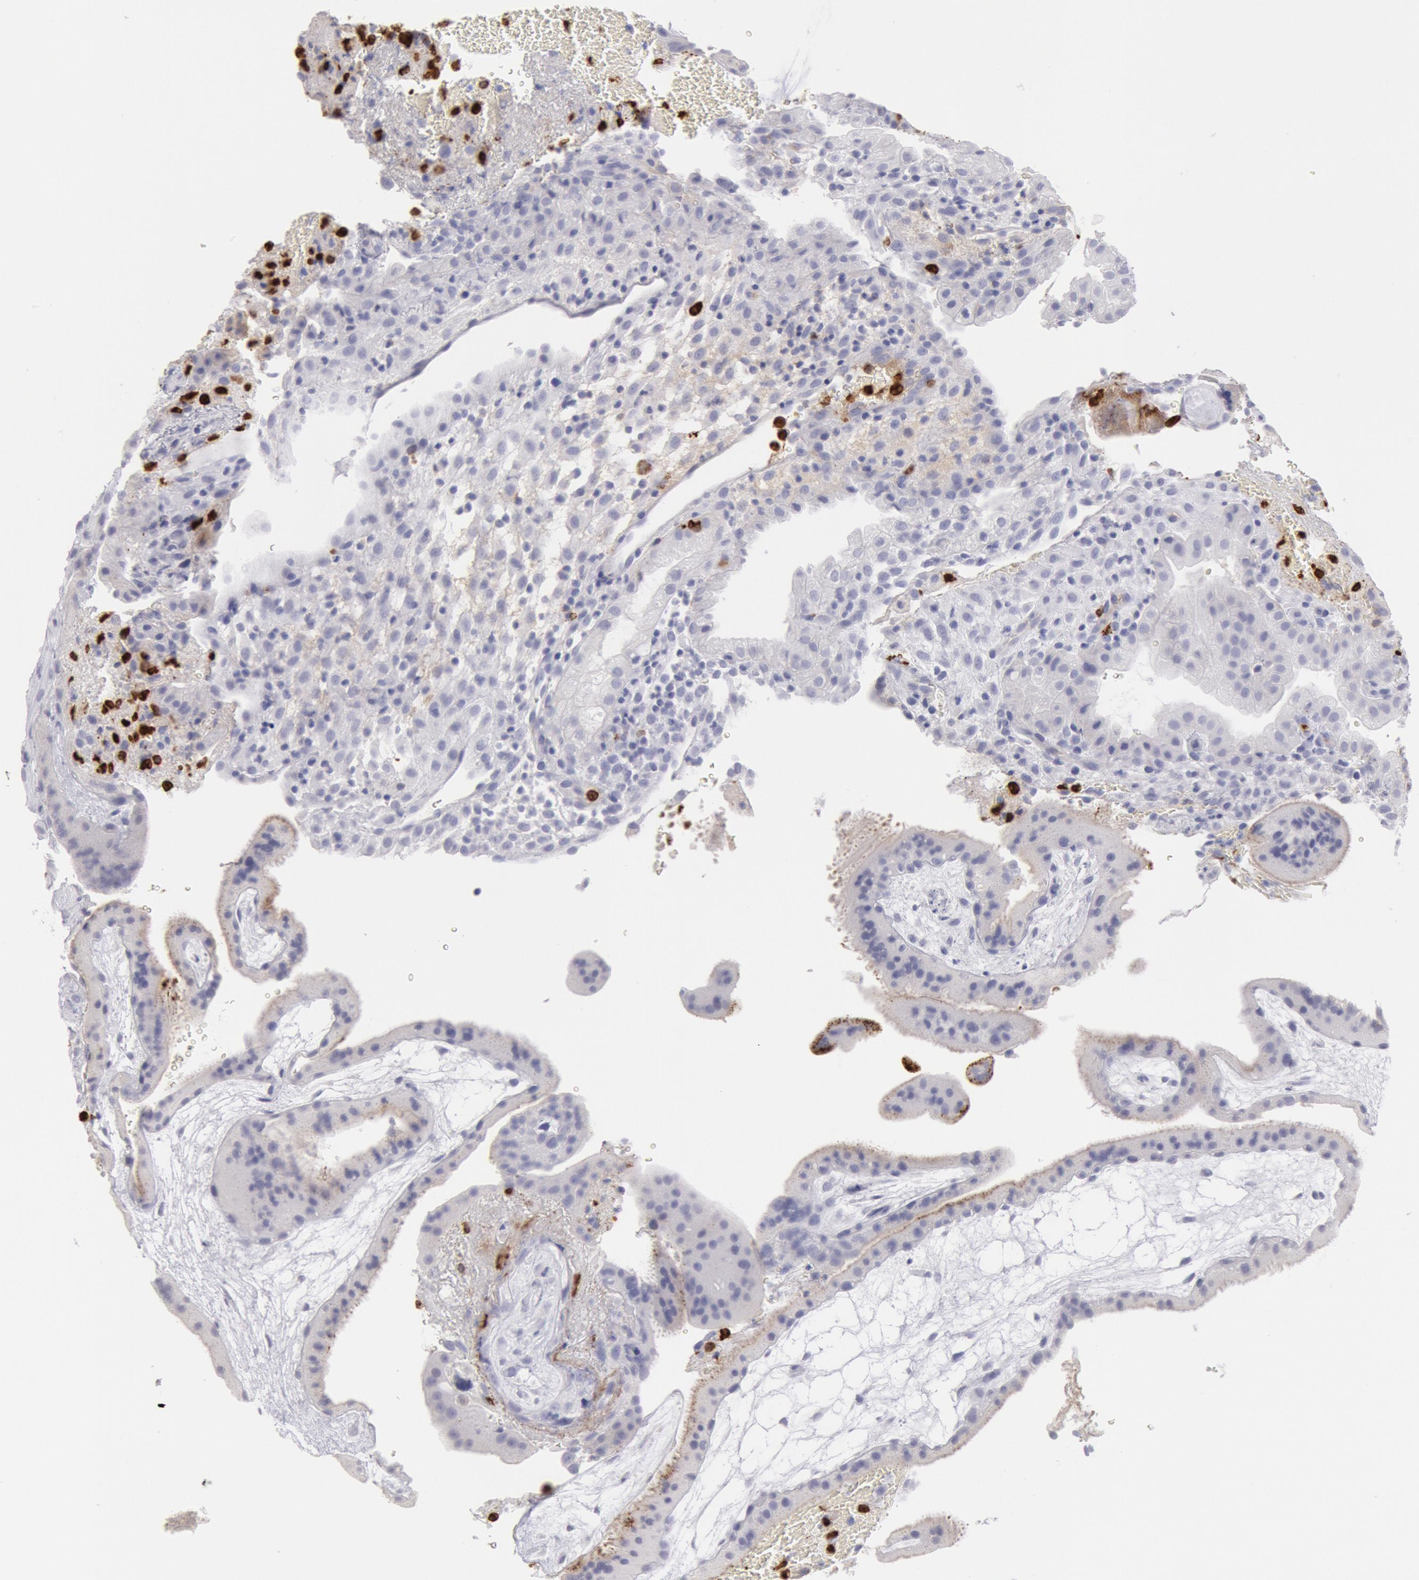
{"staining": {"intensity": "negative", "quantity": "none", "location": "none"}, "tissue": "placenta", "cell_type": "Trophoblastic cells", "image_type": "normal", "snomed": [{"axis": "morphology", "description": "Normal tissue, NOS"}, {"axis": "topography", "description": "Placenta"}], "caption": "This is an immunohistochemistry (IHC) photomicrograph of normal placenta. There is no expression in trophoblastic cells.", "gene": "FCN1", "patient": {"sex": "female", "age": 19}}